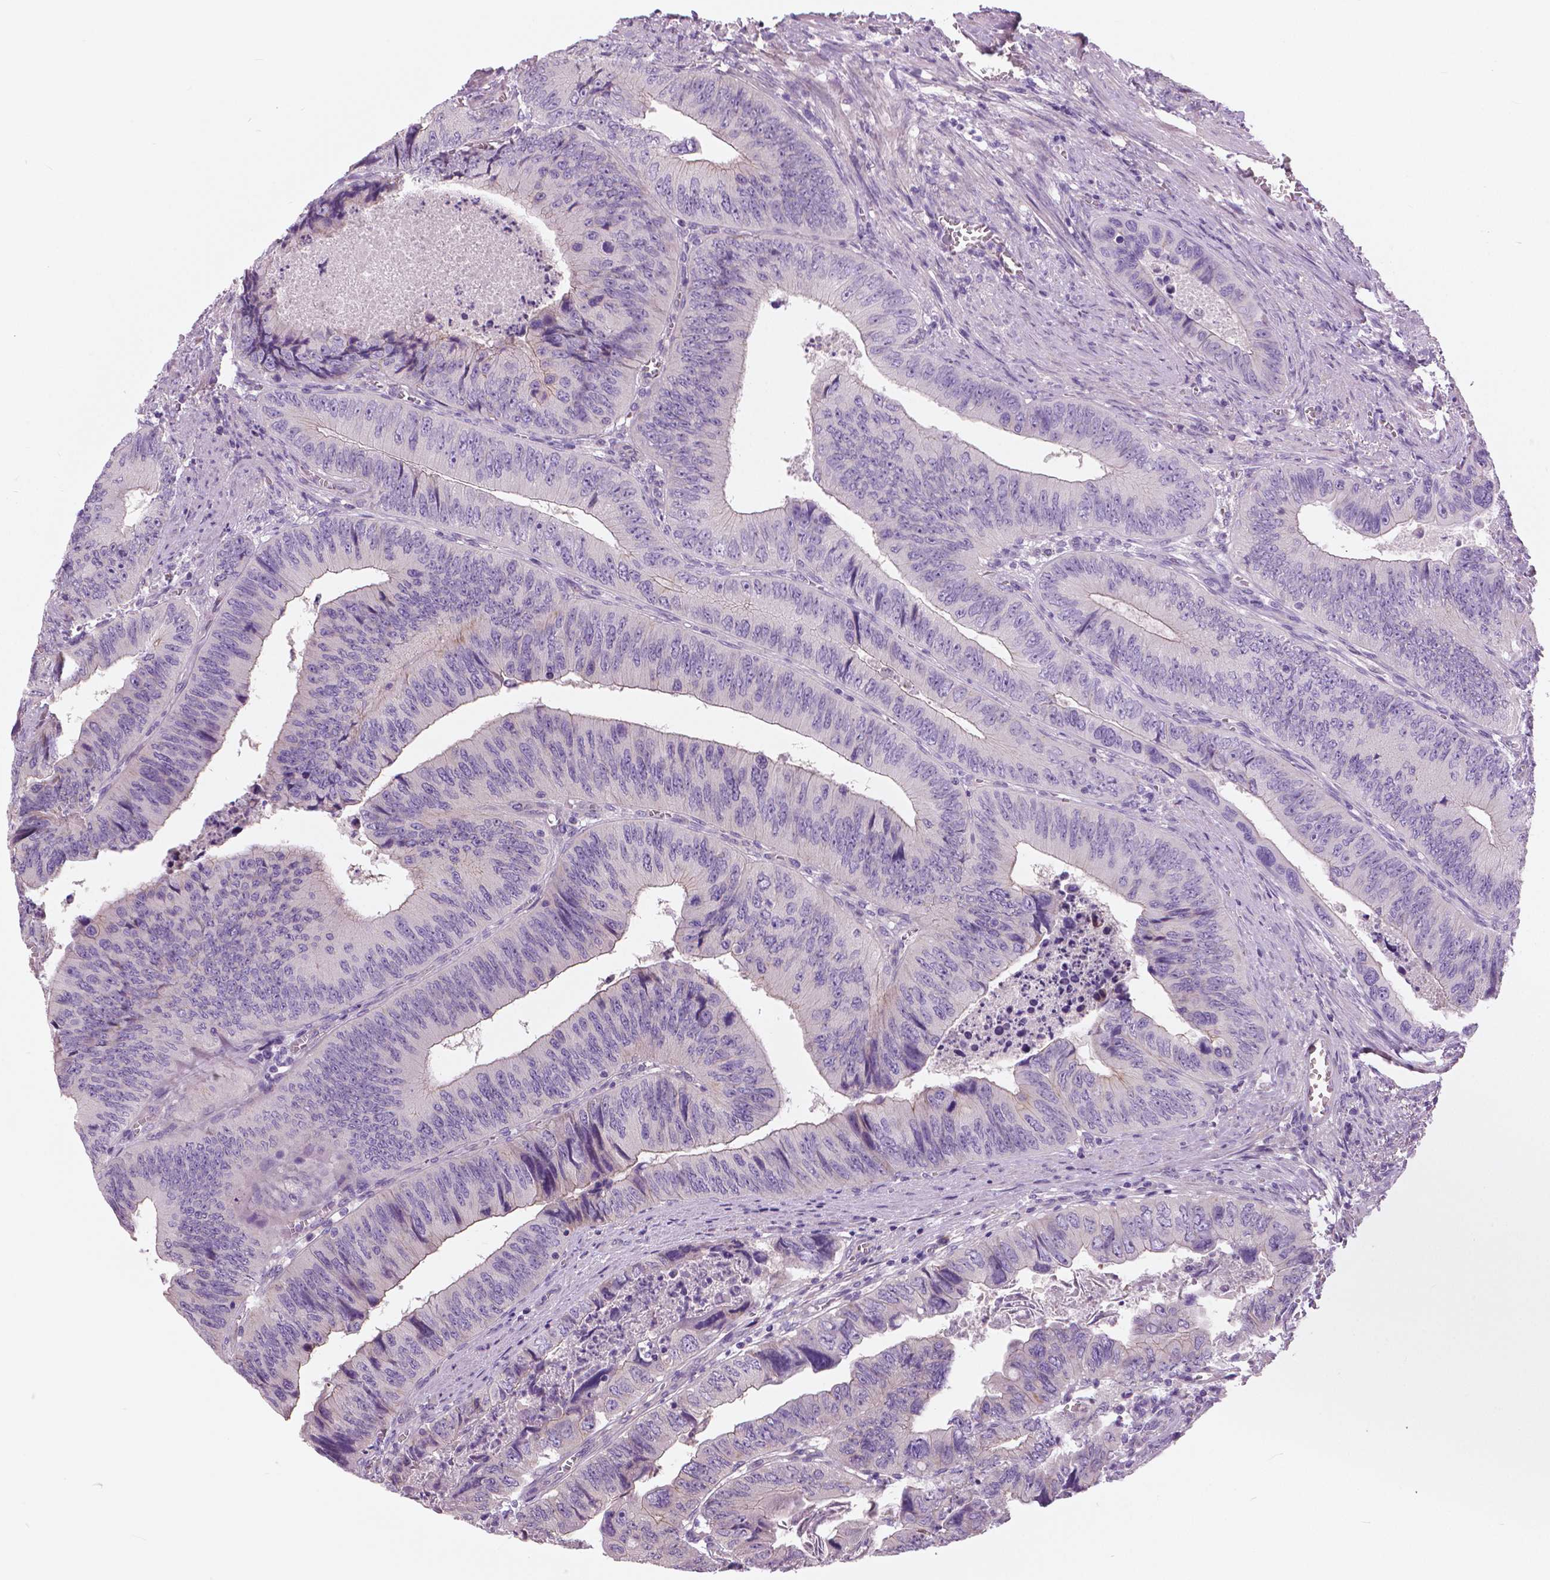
{"staining": {"intensity": "negative", "quantity": "none", "location": "none"}, "tissue": "colorectal cancer", "cell_type": "Tumor cells", "image_type": "cancer", "snomed": [{"axis": "morphology", "description": "Adenocarcinoma, NOS"}, {"axis": "topography", "description": "Colon"}], "caption": "DAB (3,3'-diaminobenzidine) immunohistochemical staining of colorectal cancer displays no significant expression in tumor cells.", "gene": "SERPINI1", "patient": {"sex": "female", "age": 84}}